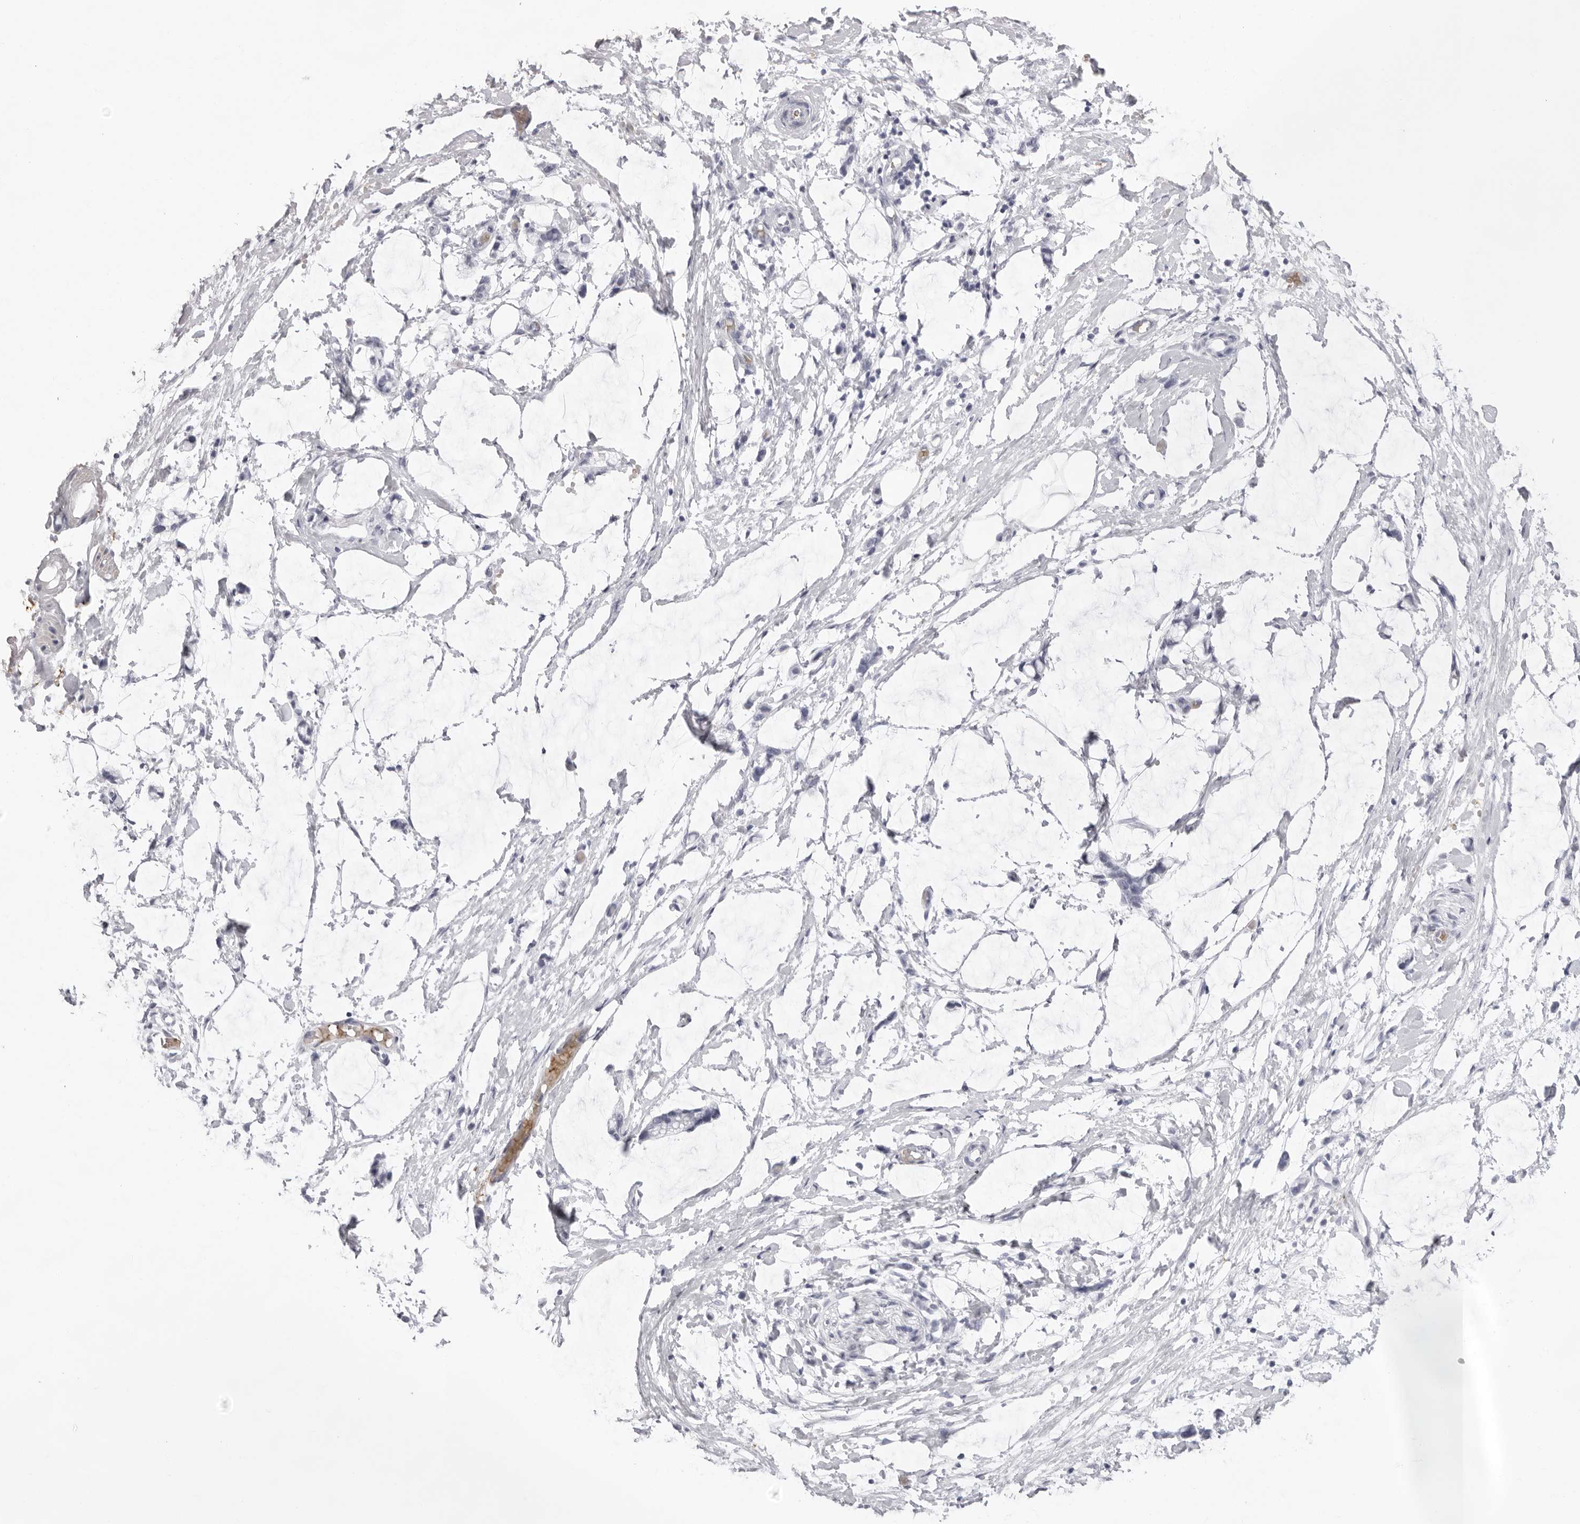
{"staining": {"intensity": "negative", "quantity": "none", "location": "none"}, "tissue": "adipose tissue", "cell_type": "Adipocytes", "image_type": "normal", "snomed": [{"axis": "morphology", "description": "Normal tissue, NOS"}, {"axis": "morphology", "description": "Adenocarcinoma, NOS"}, {"axis": "topography", "description": "Smooth muscle"}, {"axis": "topography", "description": "Colon"}], "caption": "This is an IHC micrograph of benign adipose tissue. There is no positivity in adipocytes.", "gene": "SPTA1", "patient": {"sex": "male", "age": 14}}